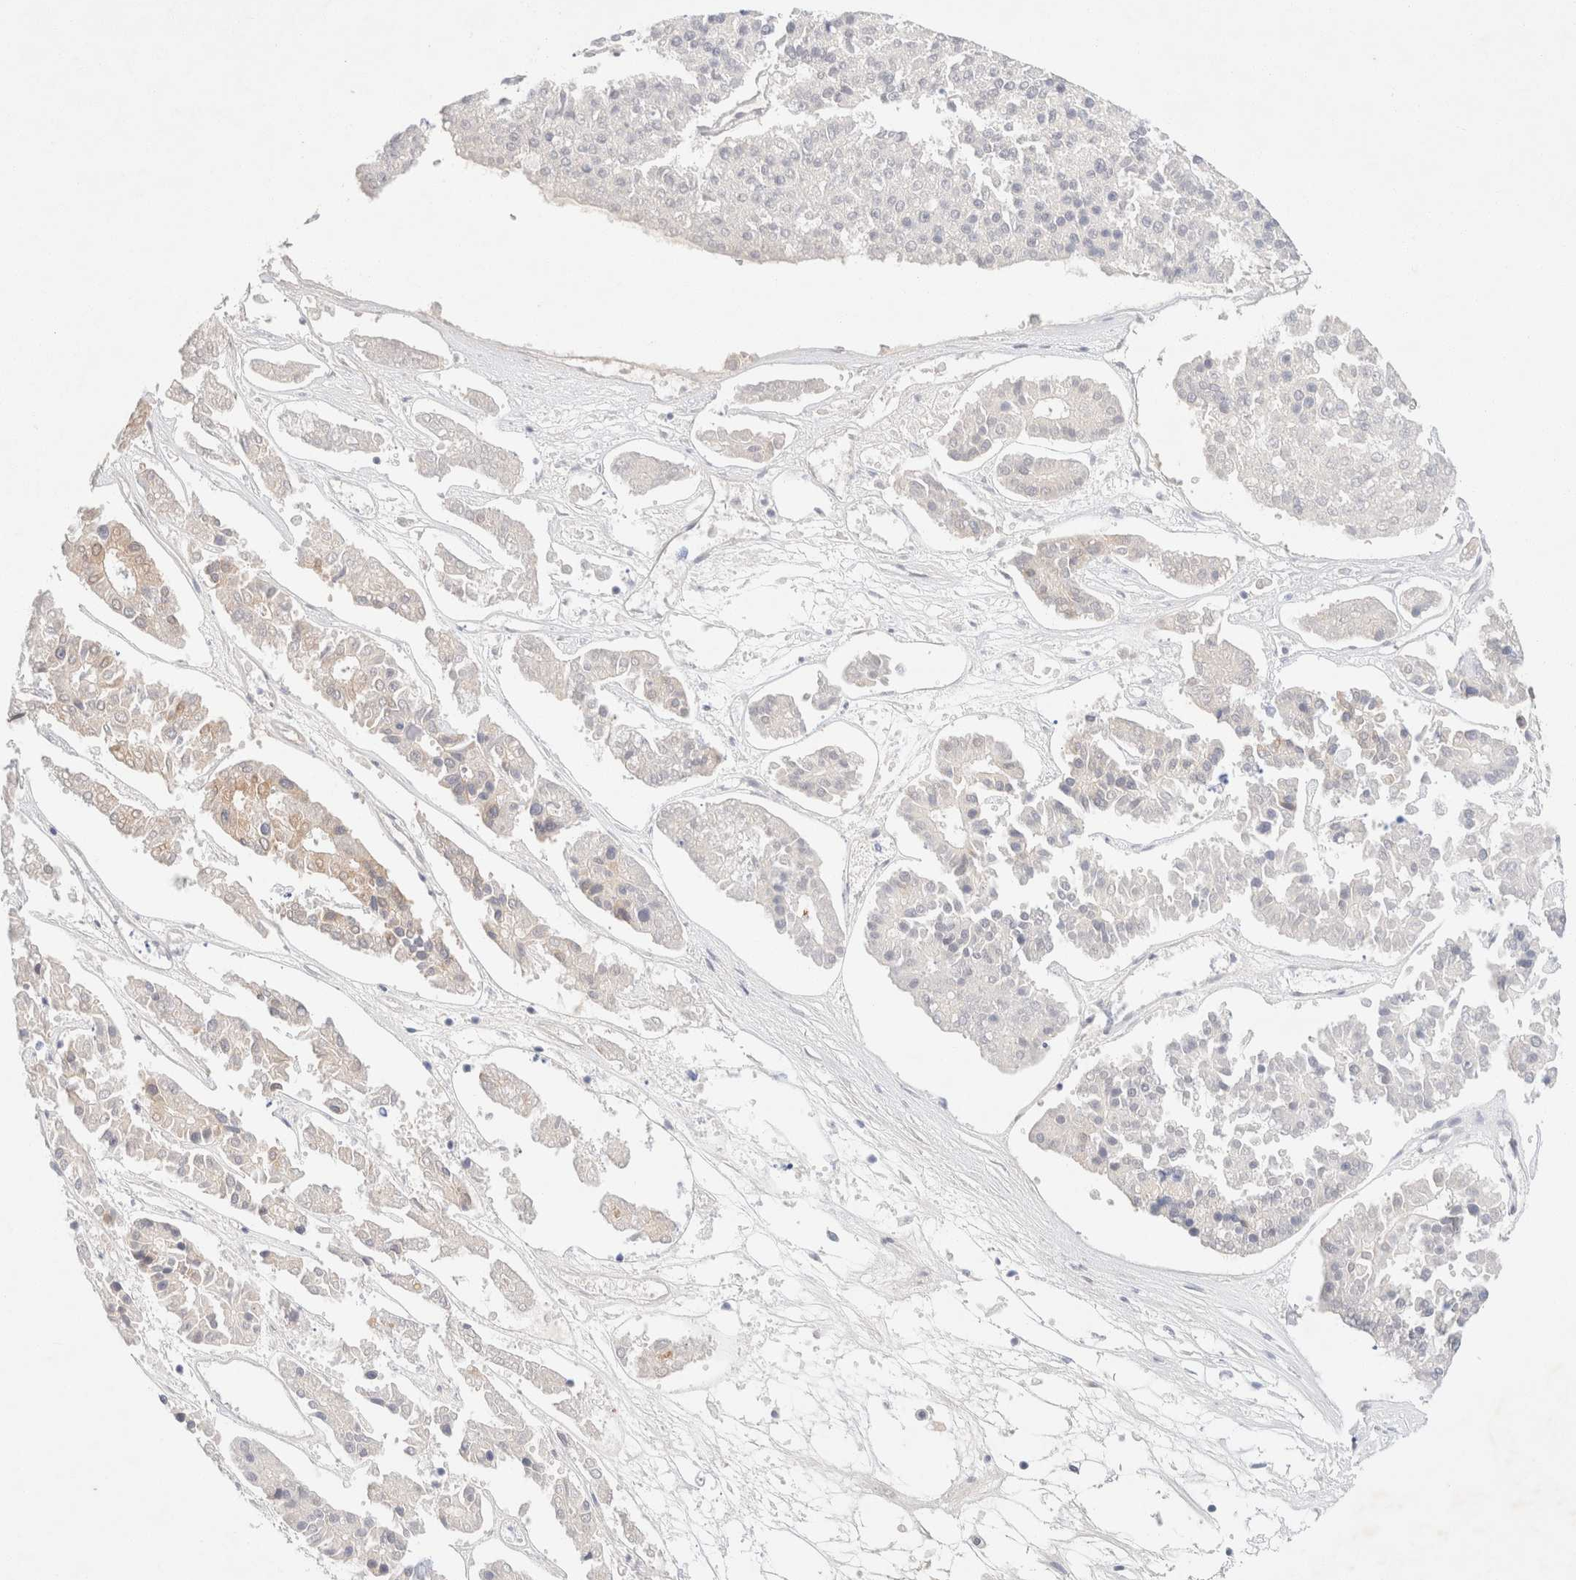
{"staining": {"intensity": "negative", "quantity": "none", "location": "none"}, "tissue": "pancreatic cancer", "cell_type": "Tumor cells", "image_type": "cancer", "snomed": [{"axis": "morphology", "description": "Adenocarcinoma, NOS"}, {"axis": "topography", "description": "Pancreas"}], "caption": "High magnification brightfield microscopy of pancreatic cancer stained with DAB (brown) and counterstained with hematoxylin (blue): tumor cells show no significant positivity. (DAB IHC visualized using brightfield microscopy, high magnification).", "gene": "CSNK1E", "patient": {"sex": "male", "age": 50}}